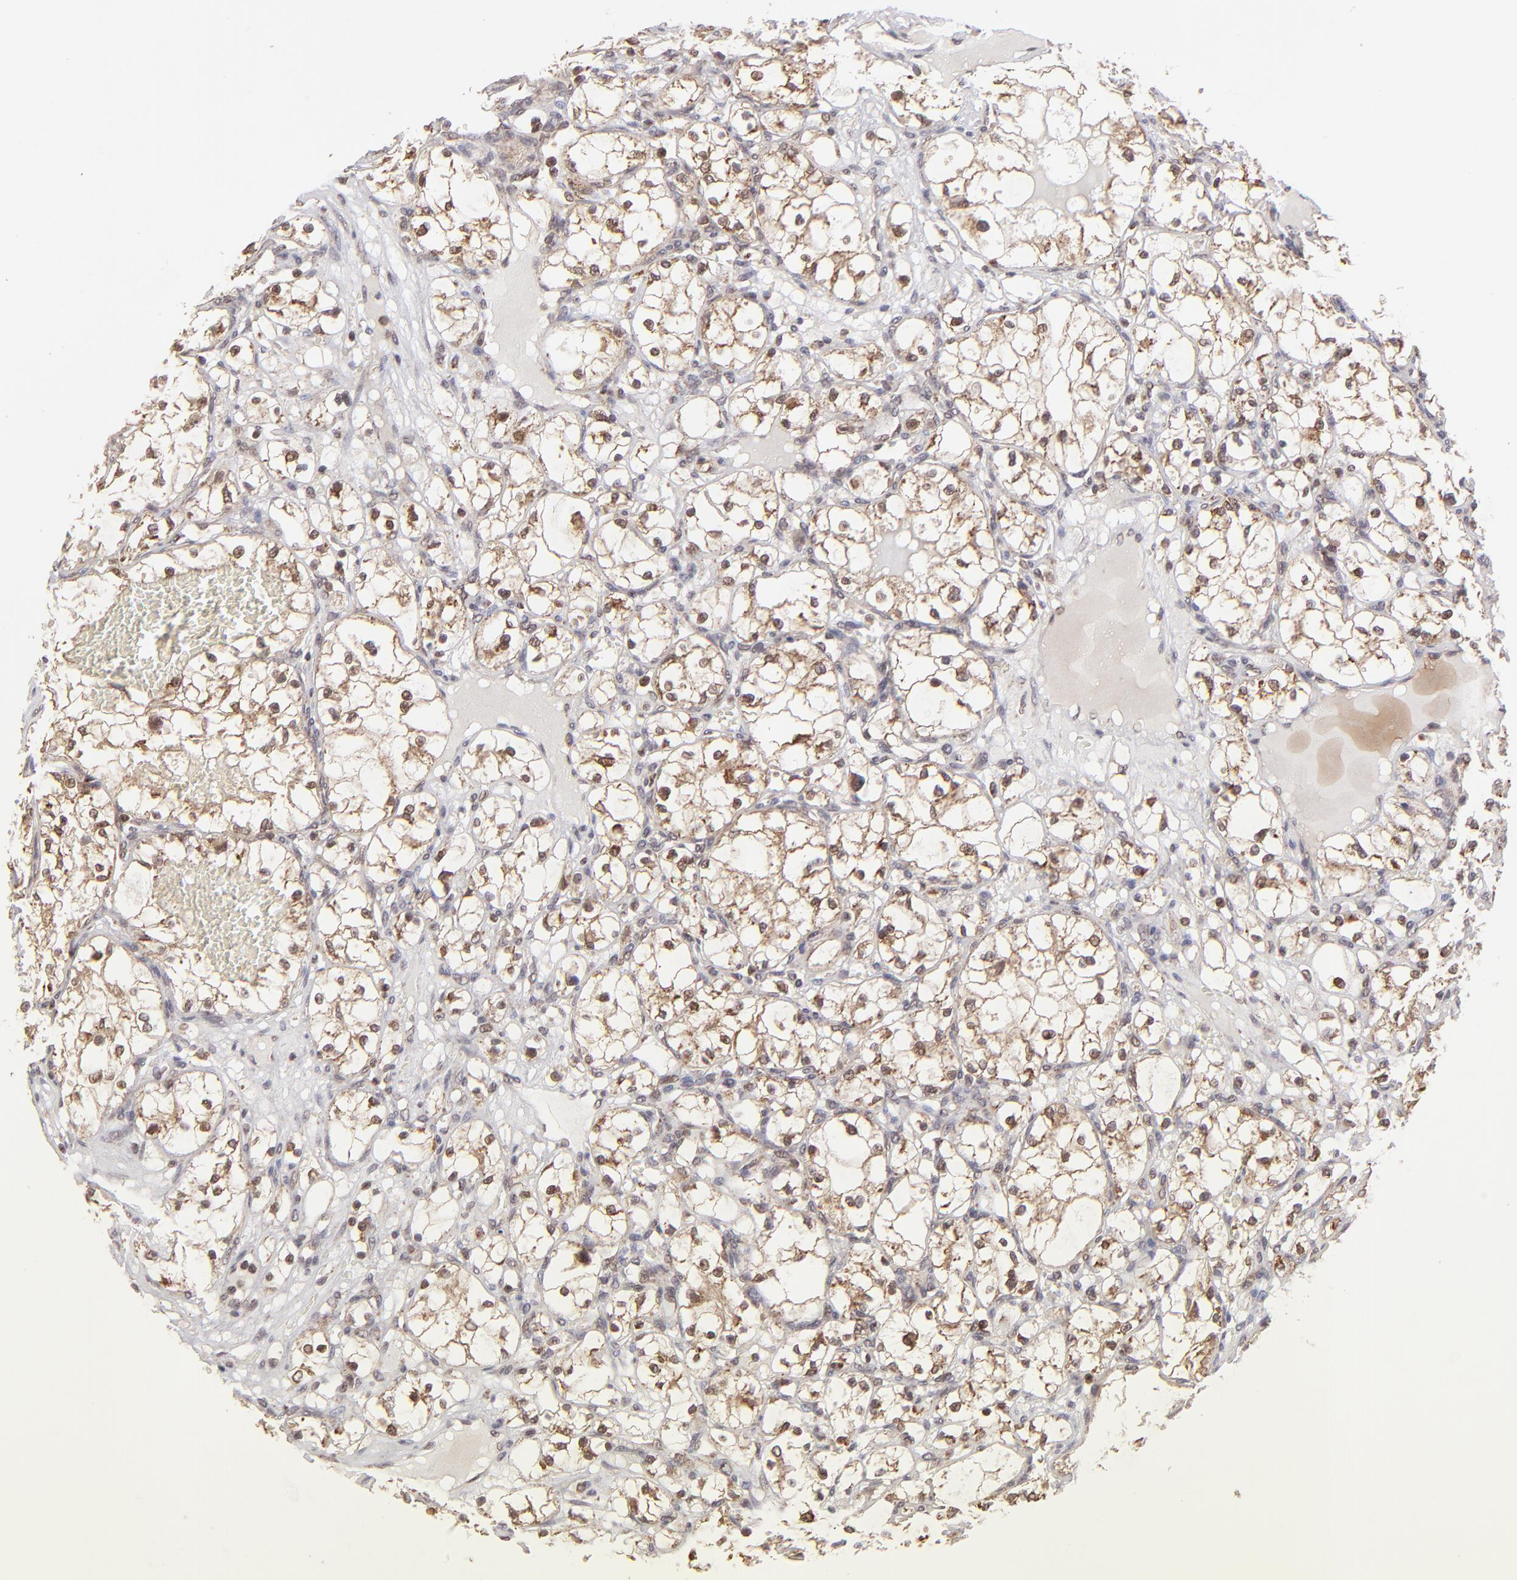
{"staining": {"intensity": "weak", "quantity": ">75%", "location": "cytoplasmic/membranous"}, "tissue": "renal cancer", "cell_type": "Tumor cells", "image_type": "cancer", "snomed": [{"axis": "morphology", "description": "Adenocarcinoma, NOS"}, {"axis": "topography", "description": "Kidney"}], "caption": "Immunohistochemistry of human renal adenocarcinoma displays low levels of weak cytoplasmic/membranous positivity in approximately >75% of tumor cells.", "gene": "SLC15A1", "patient": {"sex": "male", "age": 61}}